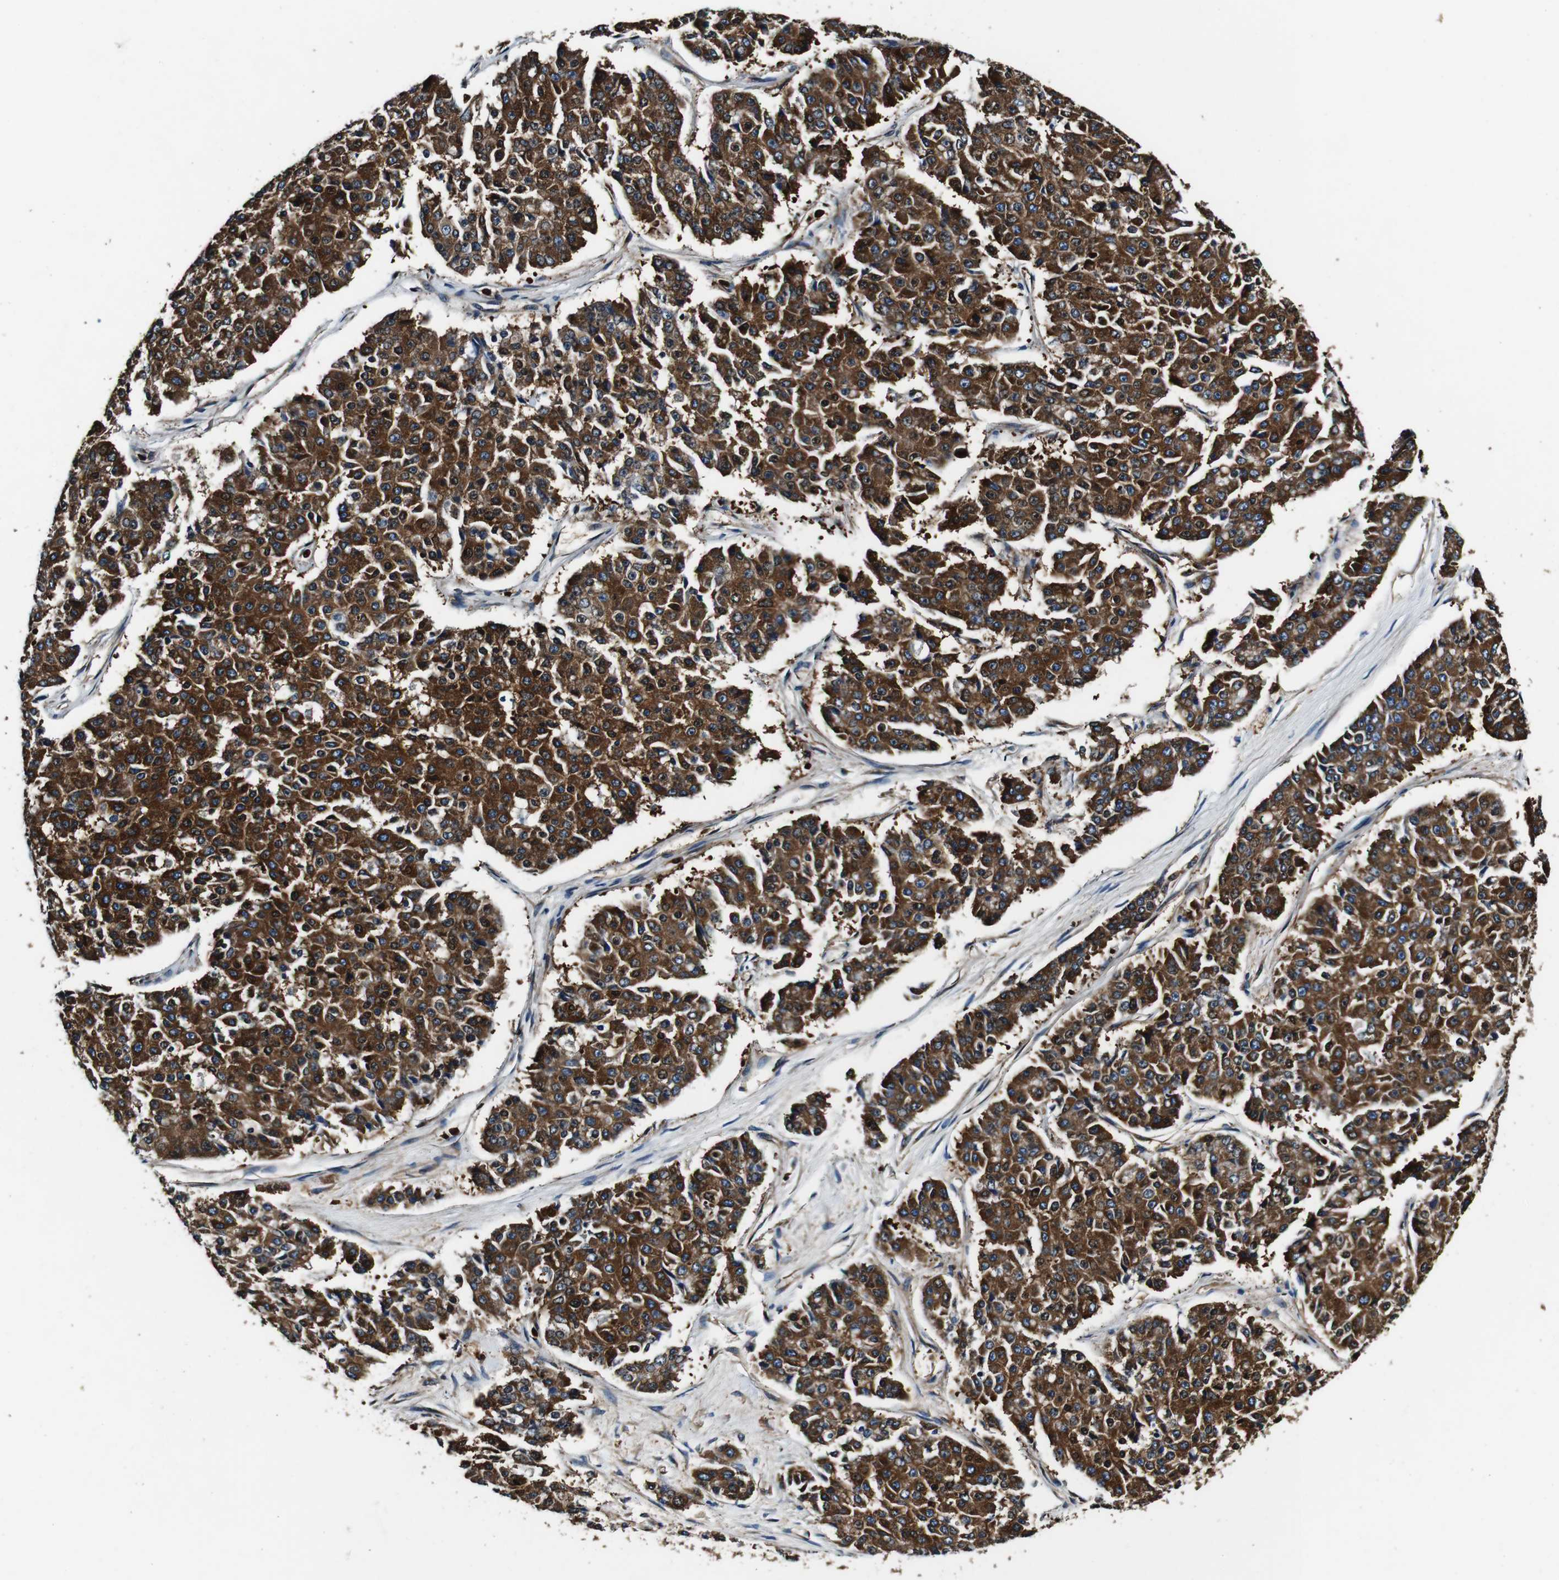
{"staining": {"intensity": "strong", "quantity": ">75%", "location": "cytoplasmic/membranous"}, "tissue": "pancreatic cancer", "cell_type": "Tumor cells", "image_type": "cancer", "snomed": [{"axis": "morphology", "description": "Adenocarcinoma, NOS"}, {"axis": "topography", "description": "Pancreas"}], "caption": "High-power microscopy captured an immunohistochemistry photomicrograph of adenocarcinoma (pancreatic), revealing strong cytoplasmic/membranous positivity in about >75% of tumor cells.", "gene": "RHOT2", "patient": {"sex": "male", "age": 50}}